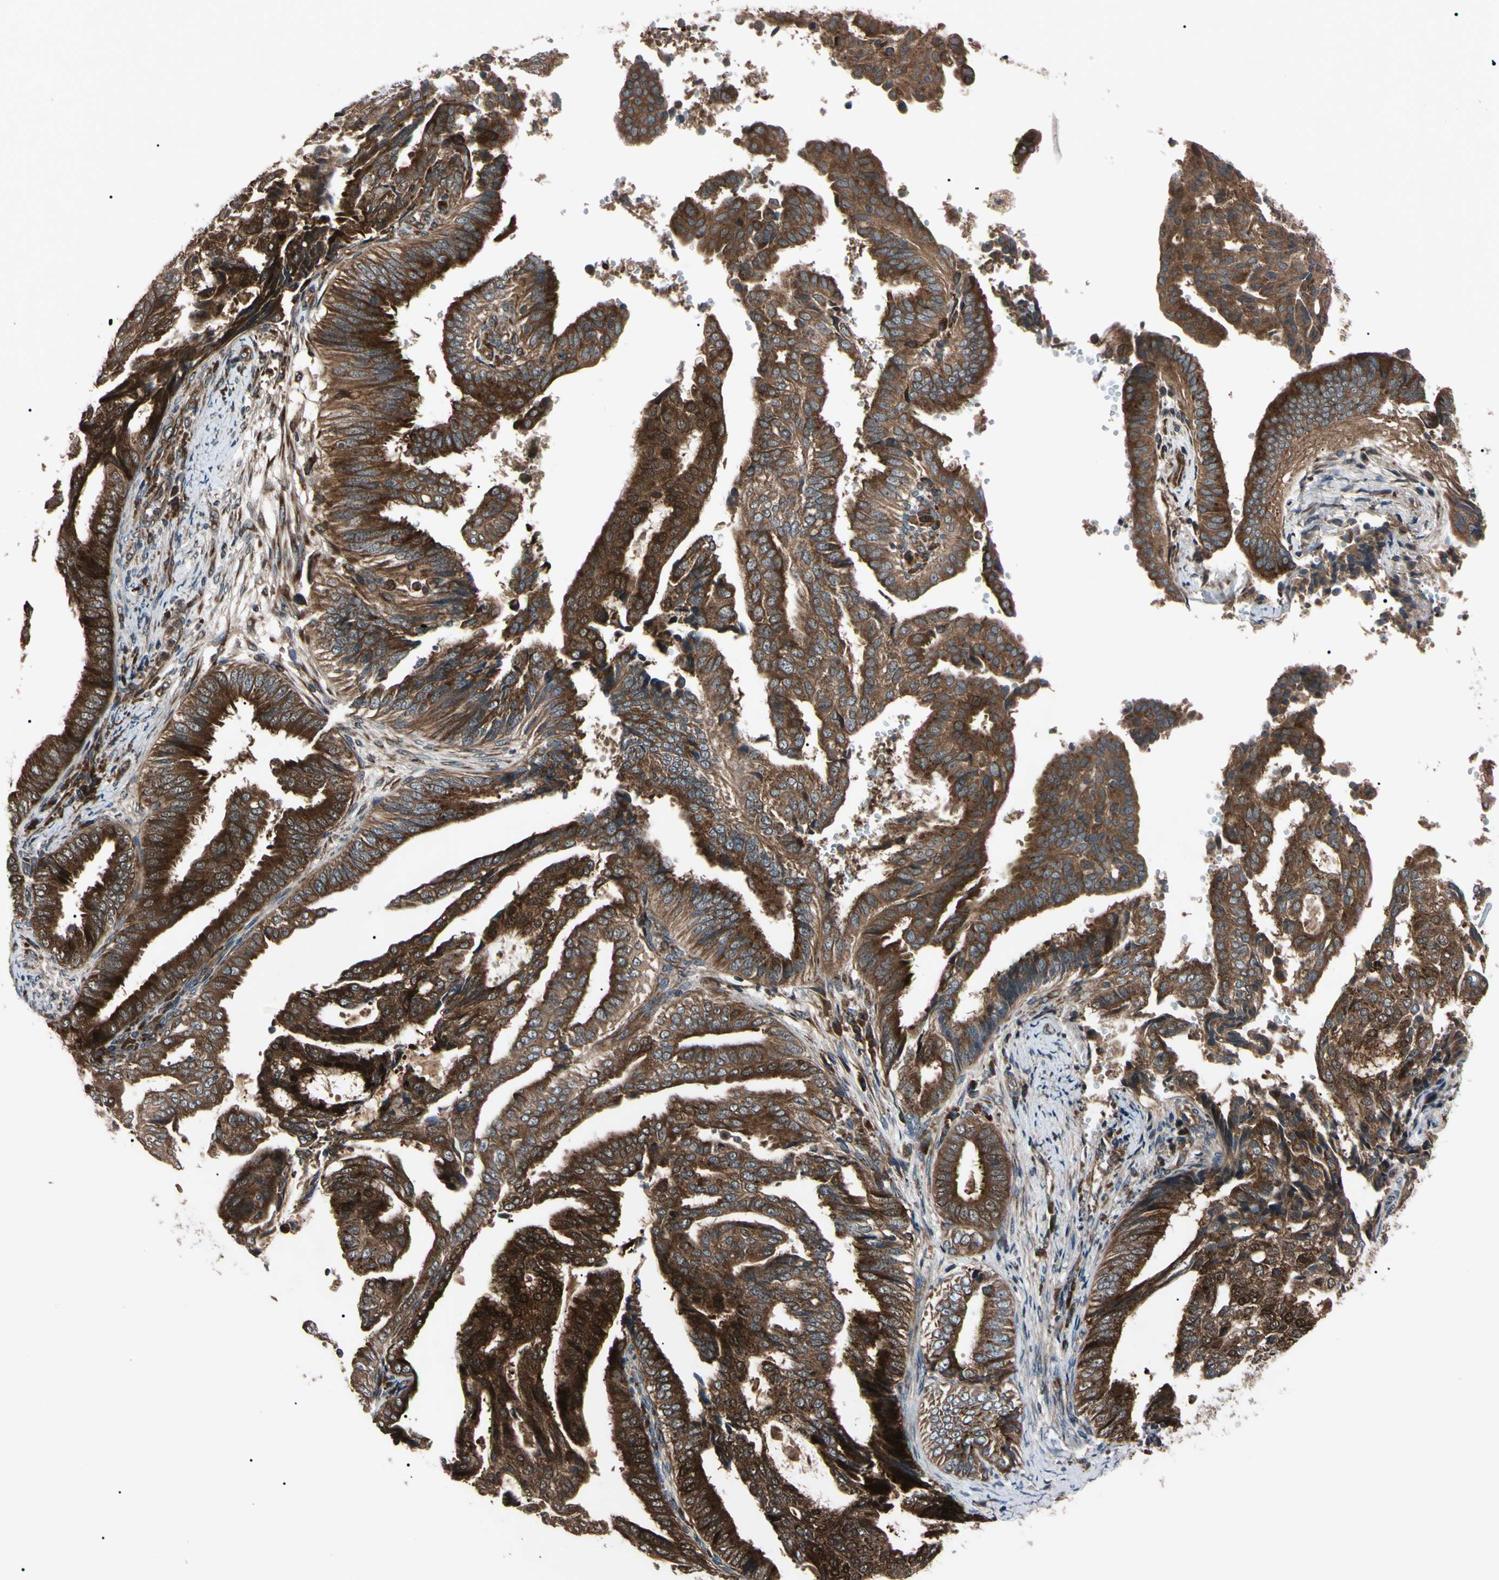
{"staining": {"intensity": "strong", "quantity": ">75%", "location": "cytoplasmic/membranous"}, "tissue": "endometrial cancer", "cell_type": "Tumor cells", "image_type": "cancer", "snomed": [{"axis": "morphology", "description": "Adenocarcinoma, NOS"}, {"axis": "topography", "description": "Endometrium"}], "caption": "Immunohistochemistry of human endometrial adenocarcinoma shows high levels of strong cytoplasmic/membranous positivity in approximately >75% of tumor cells.", "gene": "GUCY1B1", "patient": {"sex": "female", "age": 58}}